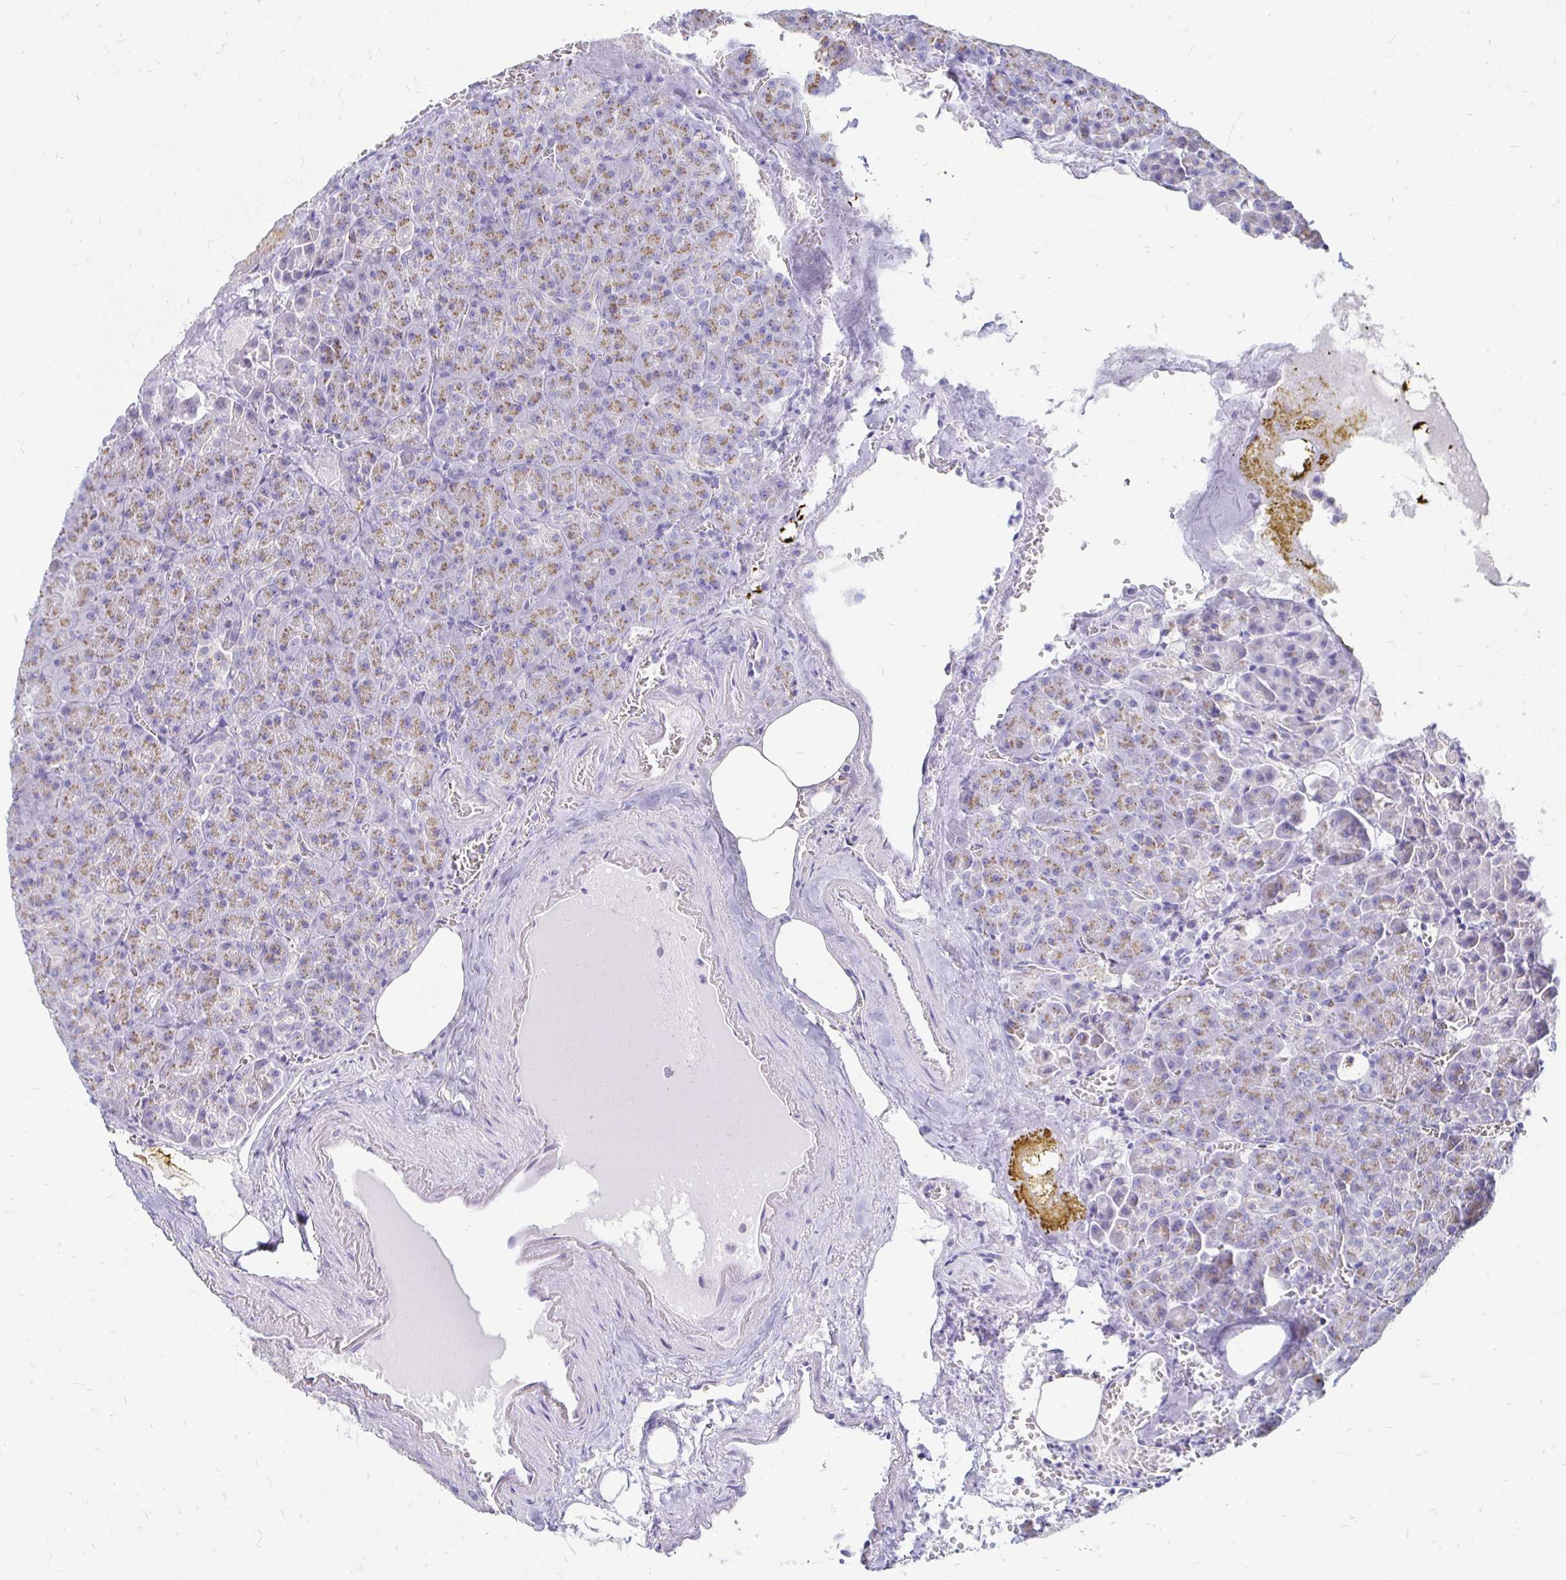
{"staining": {"intensity": "weak", "quantity": ">75%", "location": "cytoplasmic/membranous"}, "tissue": "pancreas", "cell_type": "Exocrine glandular cells", "image_type": "normal", "snomed": [{"axis": "morphology", "description": "Normal tissue, NOS"}, {"axis": "topography", "description": "Pancreas"}], "caption": "Protein staining reveals weak cytoplasmic/membranous expression in approximately >75% of exocrine glandular cells in benign pancreas.", "gene": "PAGE4", "patient": {"sex": "female", "age": 74}}